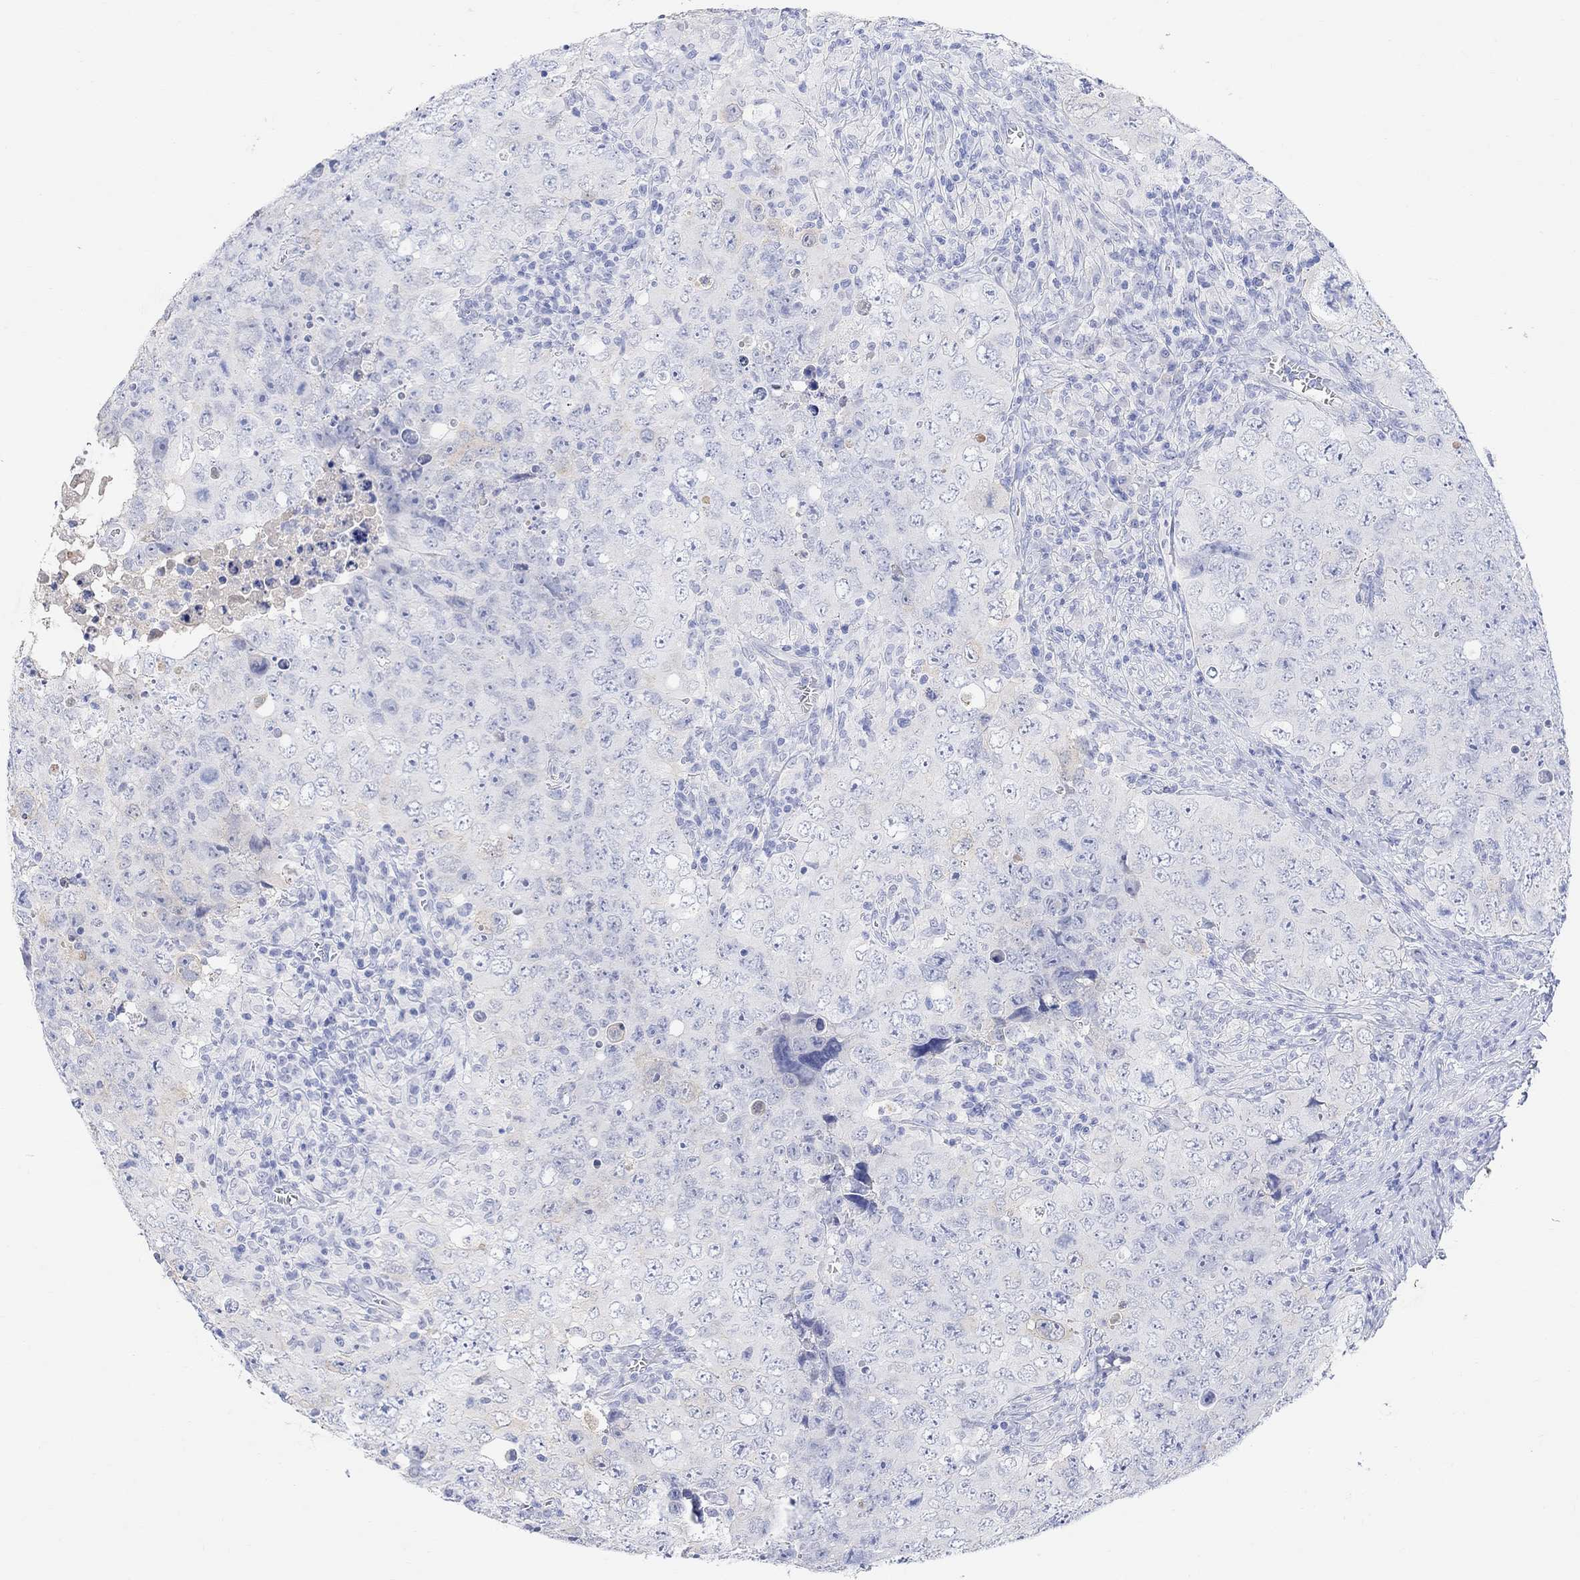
{"staining": {"intensity": "negative", "quantity": "none", "location": "none"}, "tissue": "testis cancer", "cell_type": "Tumor cells", "image_type": "cancer", "snomed": [{"axis": "morphology", "description": "Seminoma, NOS"}, {"axis": "topography", "description": "Testis"}], "caption": "This is an immunohistochemistry (IHC) micrograph of testis cancer (seminoma). There is no expression in tumor cells.", "gene": "TYR", "patient": {"sex": "male", "age": 34}}